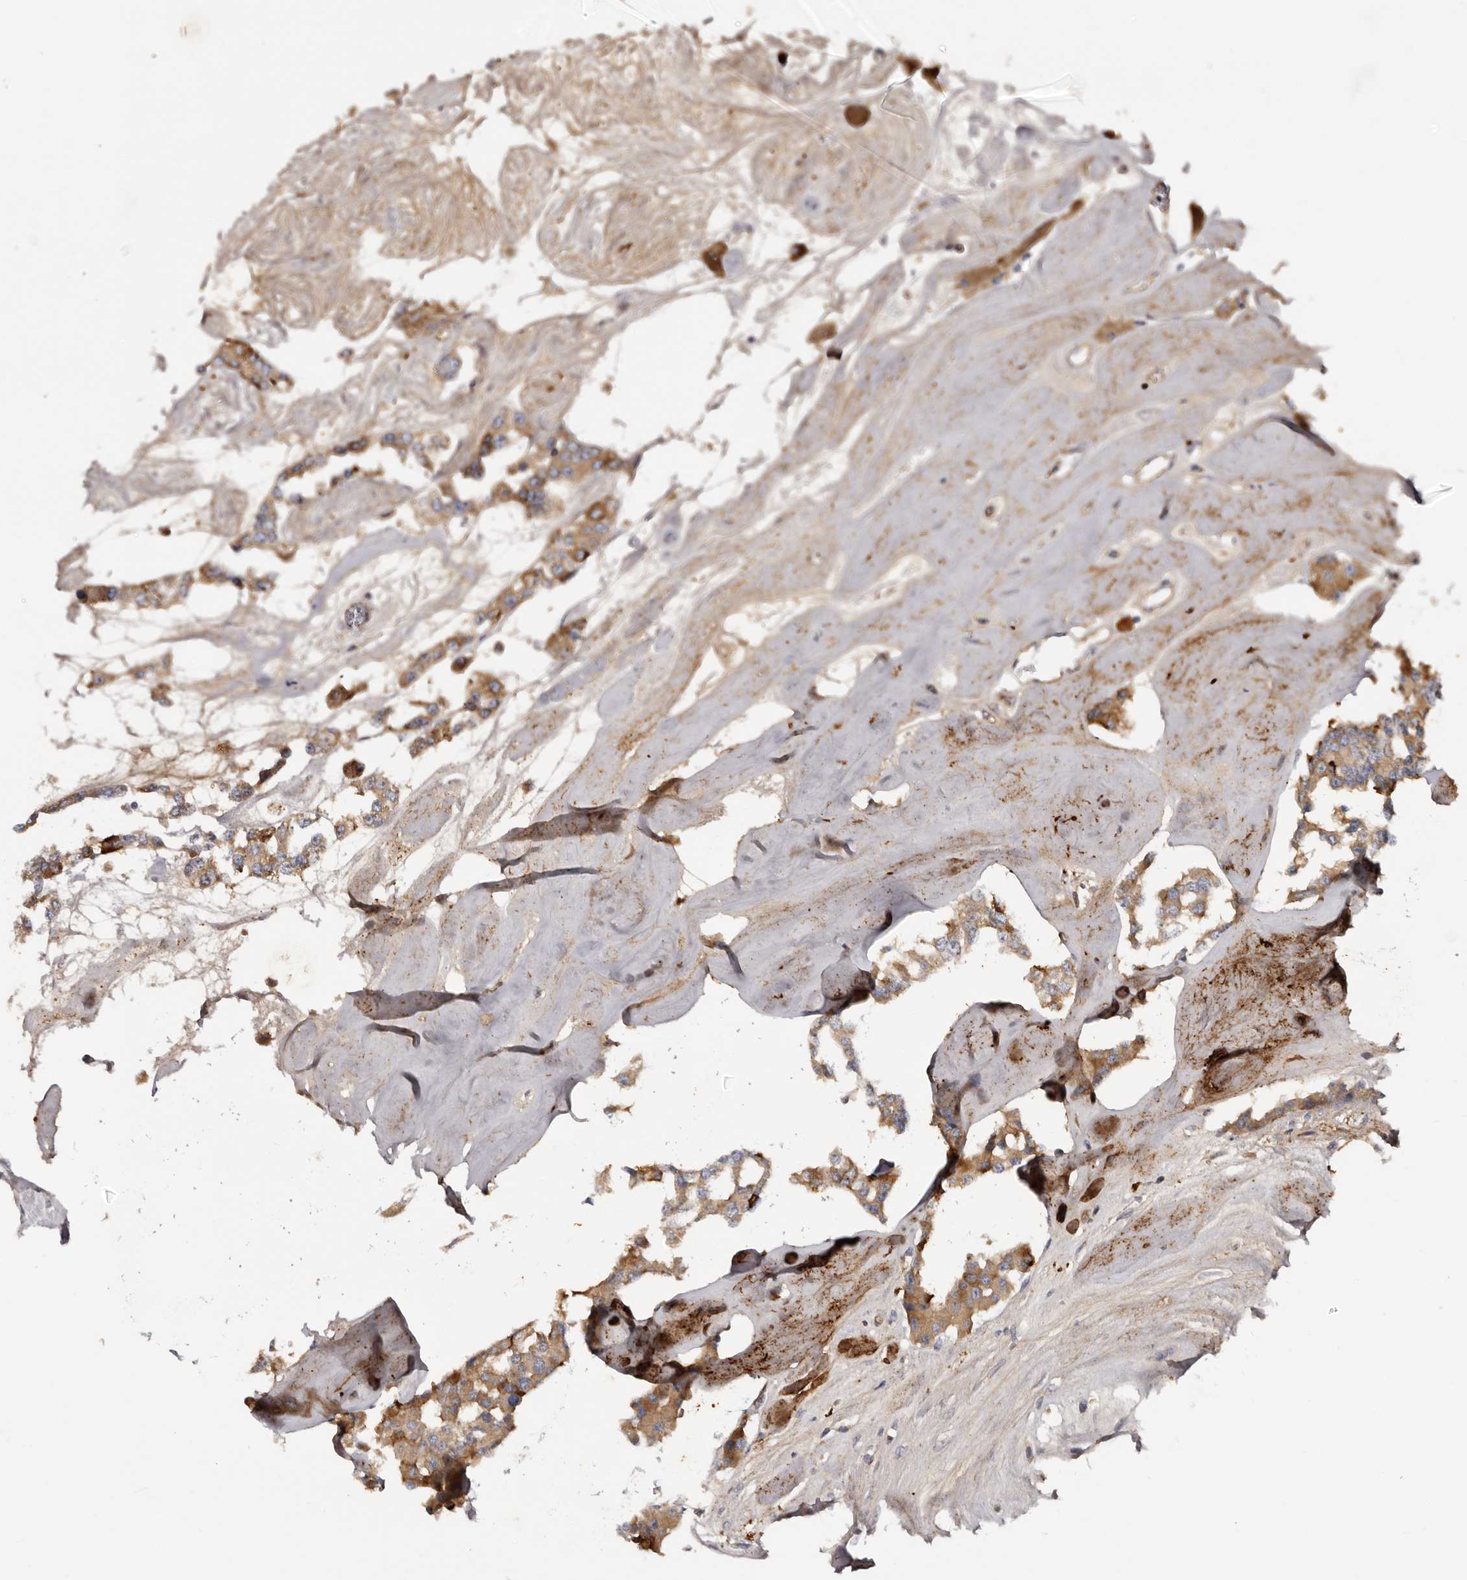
{"staining": {"intensity": "moderate", "quantity": ">75%", "location": "cytoplasmic/membranous"}, "tissue": "carcinoid", "cell_type": "Tumor cells", "image_type": "cancer", "snomed": [{"axis": "morphology", "description": "Carcinoid, malignant, NOS"}, {"axis": "topography", "description": "Pancreas"}], "caption": "Carcinoid tissue reveals moderate cytoplasmic/membranous positivity in about >75% of tumor cells", "gene": "INKA2", "patient": {"sex": "male", "age": 41}}